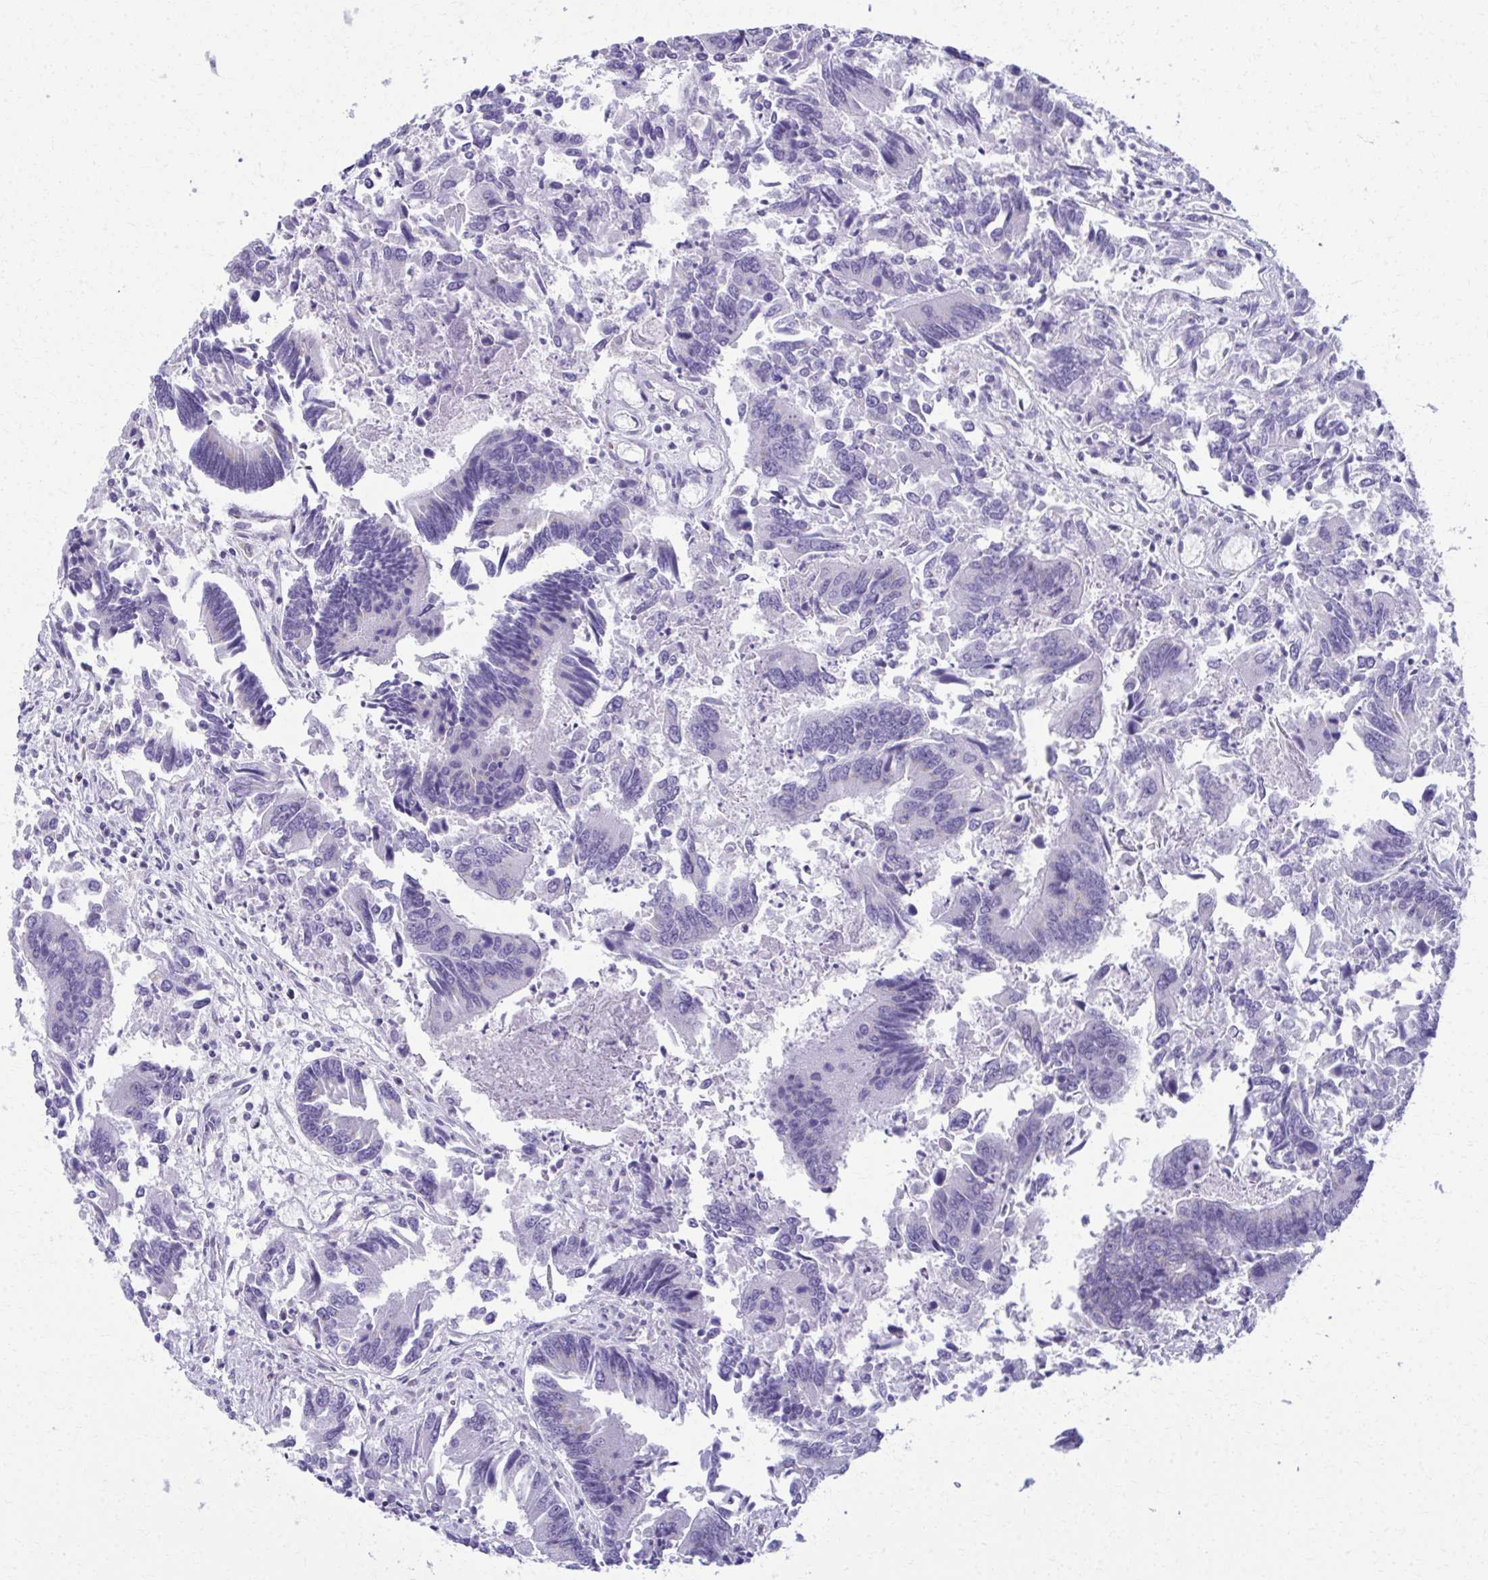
{"staining": {"intensity": "negative", "quantity": "none", "location": "none"}, "tissue": "colorectal cancer", "cell_type": "Tumor cells", "image_type": "cancer", "snomed": [{"axis": "morphology", "description": "Adenocarcinoma, NOS"}, {"axis": "topography", "description": "Colon"}], "caption": "This is an immunohistochemistry histopathology image of colorectal adenocarcinoma. There is no staining in tumor cells.", "gene": "SCLY", "patient": {"sex": "female", "age": 67}}